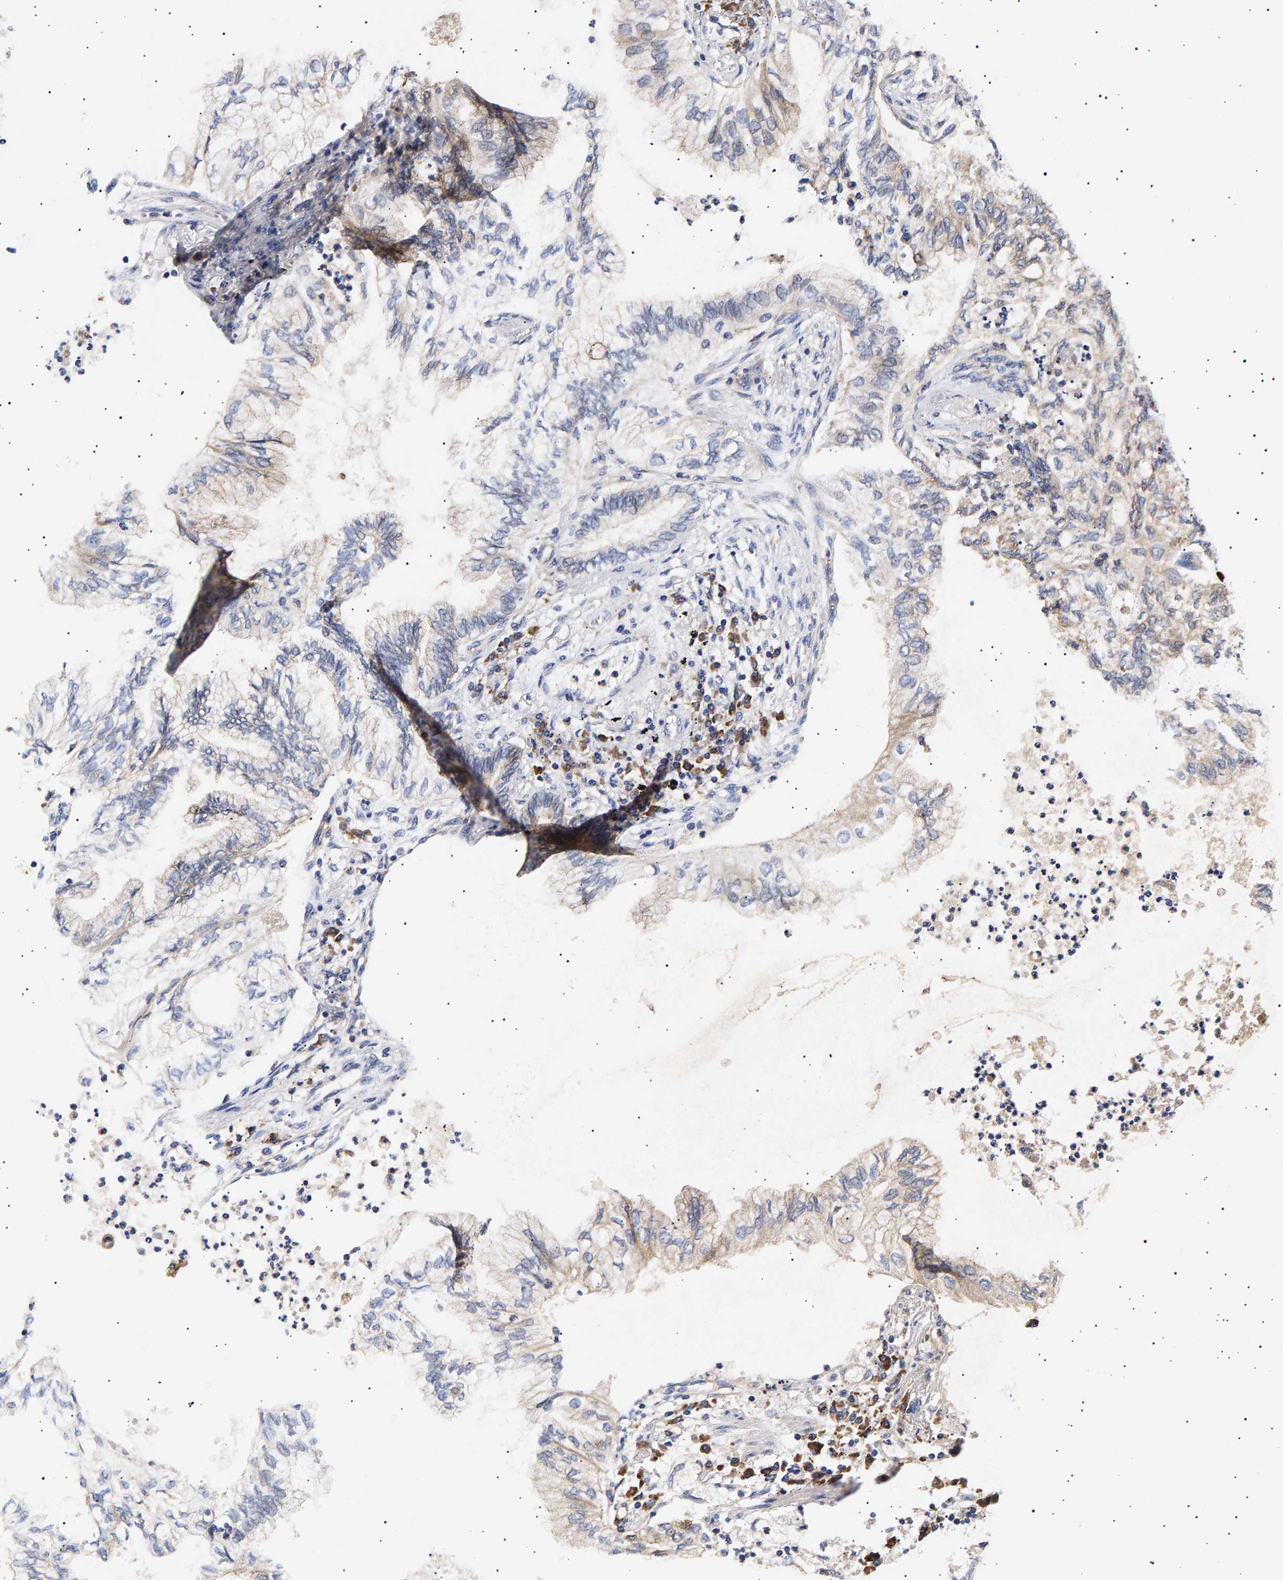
{"staining": {"intensity": "negative", "quantity": "none", "location": "none"}, "tissue": "lung cancer", "cell_type": "Tumor cells", "image_type": "cancer", "snomed": [{"axis": "morphology", "description": "Normal tissue, NOS"}, {"axis": "morphology", "description": "Adenocarcinoma, NOS"}, {"axis": "topography", "description": "Bronchus"}, {"axis": "topography", "description": "Lung"}], "caption": "Image shows no protein staining in tumor cells of lung cancer (adenocarcinoma) tissue.", "gene": "ANKRD40", "patient": {"sex": "female", "age": 70}}